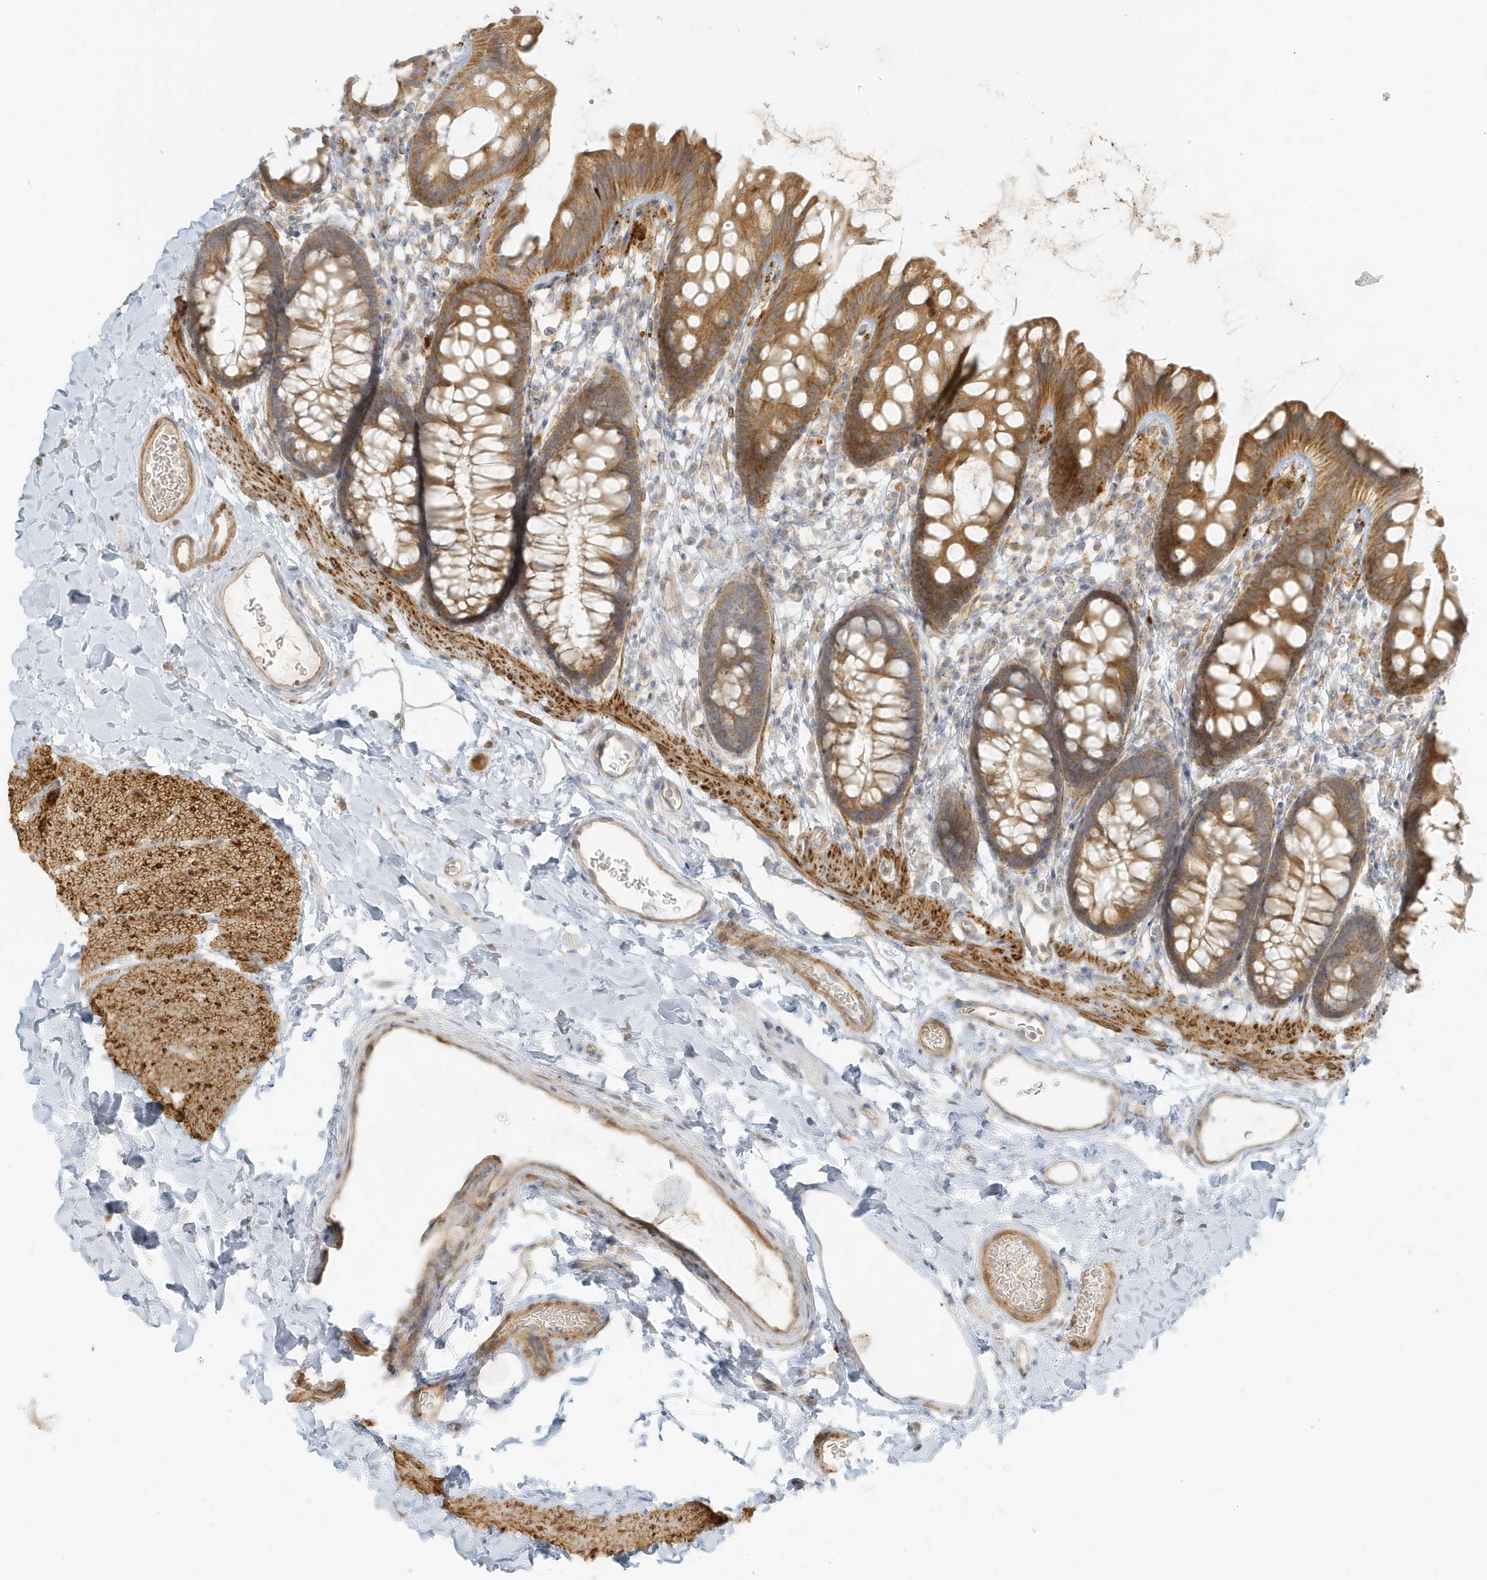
{"staining": {"intensity": "moderate", "quantity": "25%-75%", "location": "cytoplasmic/membranous"}, "tissue": "colon", "cell_type": "Endothelial cells", "image_type": "normal", "snomed": [{"axis": "morphology", "description": "Normal tissue, NOS"}, {"axis": "topography", "description": "Colon"}], "caption": "A high-resolution image shows immunohistochemistry staining of normal colon, which demonstrates moderate cytoplasmic/membranous positivity in about 25%-75% of endothelial cells. (DAB (3,3'-diaminobenzidine) = brown stain, brightfield microscopy at high magnification).", "gene": "MCOLN1", "patient": {"sex": "female", "age": 62}}